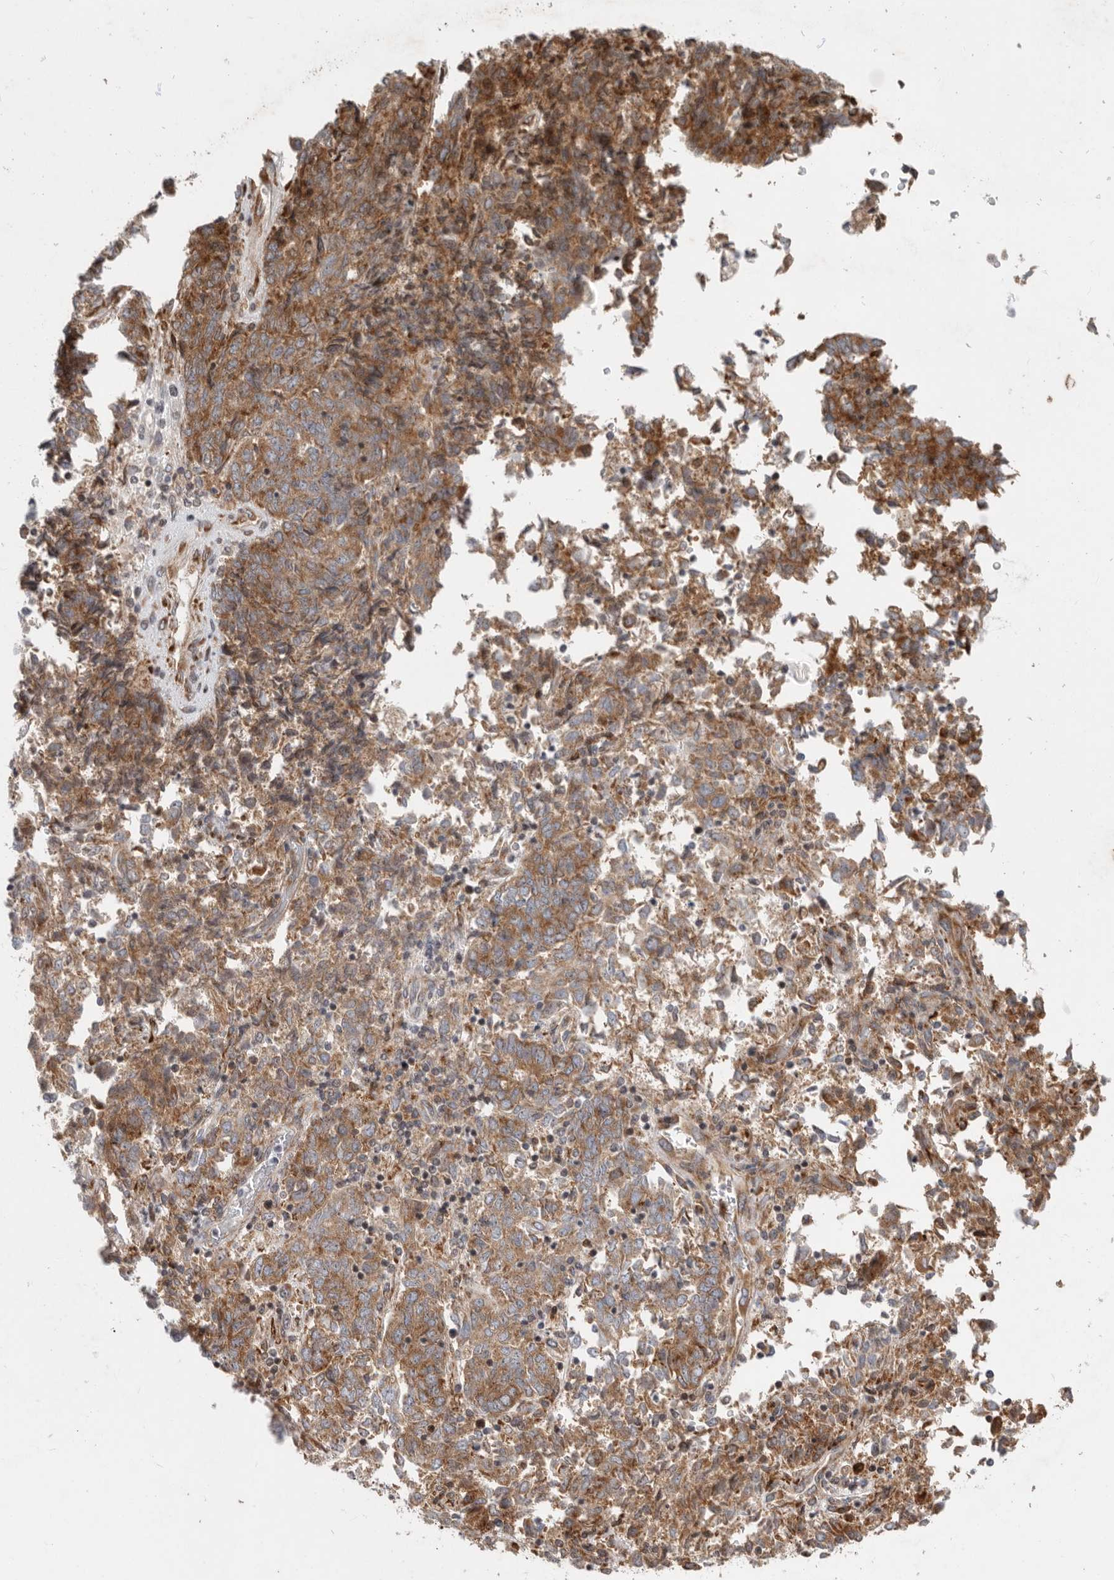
{"staining": {"intensity": "moderate", "quantity": ">75%", "location": "cytoplasmic/membranous"}, "tissue": "endometrial cancer", "cell_type": "Tumor cells", "image_type": "cancer", "snomed": [{"axis": "morphology", "description": "Adenocarcinoma, NOS"}, {"axis": "topography", "description": "Endometrium"}], "caption": "Endometrial cancer tissue displays moderate cytoplasmic/membranous staining in about >75% of tumor cells", "gene": "FZD3", "patient": {"sex": "female", "age": 80}}